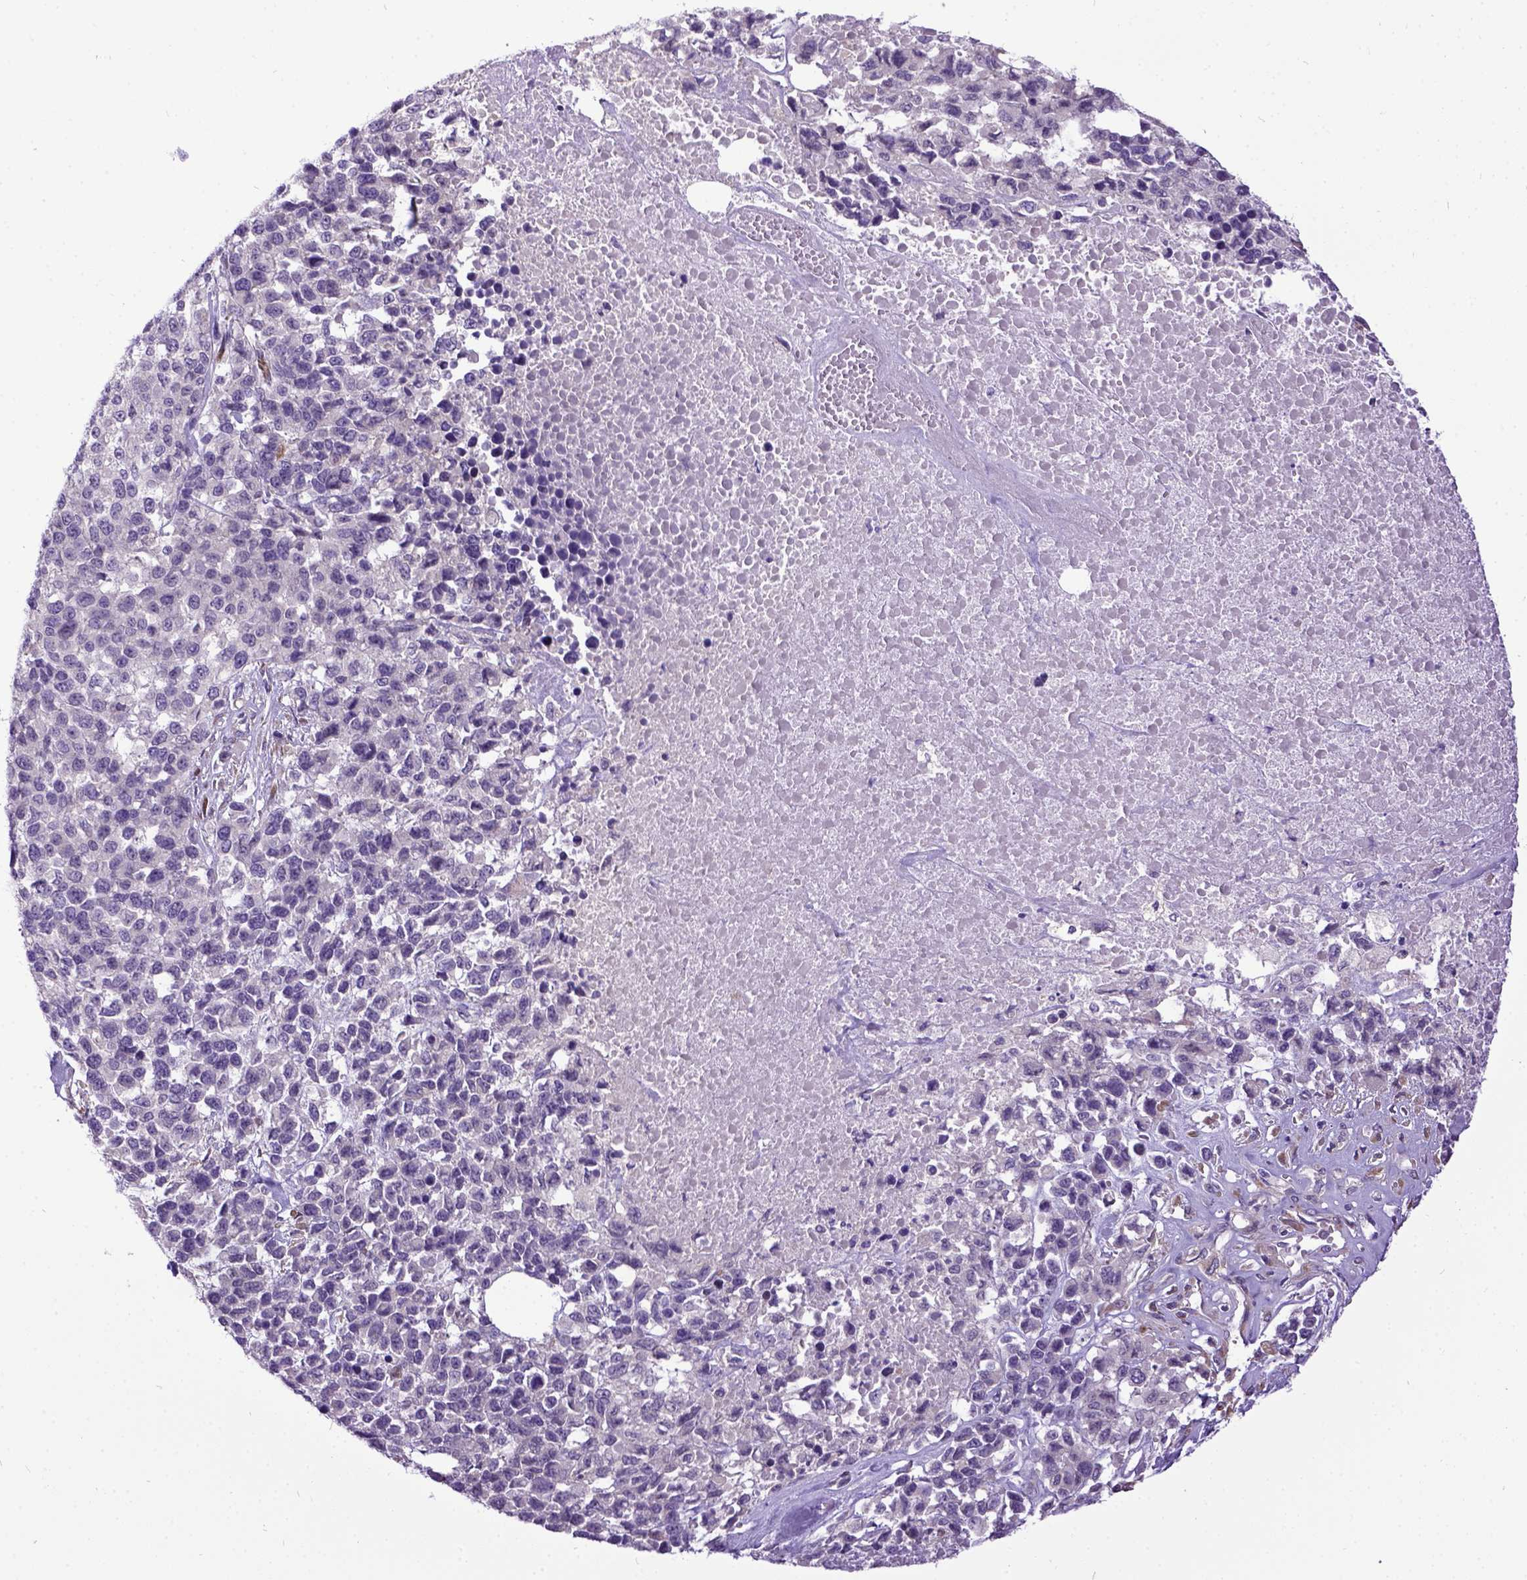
{"staining": {"intensity": "negative", "quantity": "none", "location": "none"}, "tissue": "melanoma", "cell_type": "Tumor cells", "image_type": "cancer", "snomed": [{"axis": "morphology", "description": "Malignant melanoma, Metastatic site"}, {"axis": "topography", "description": "Skin"}], "caption": "Tumor cells show no significant expression in malignant melanoma (metastatic site). (Stains: DAB (3,3'-diaminobenzidine) immunohistochemistry with hematoxylin counter stain, Microscopy: brightfield microscopy at high magnification).", "gene": "NEK5", "patient": {"sex": "male", "age": 84}}